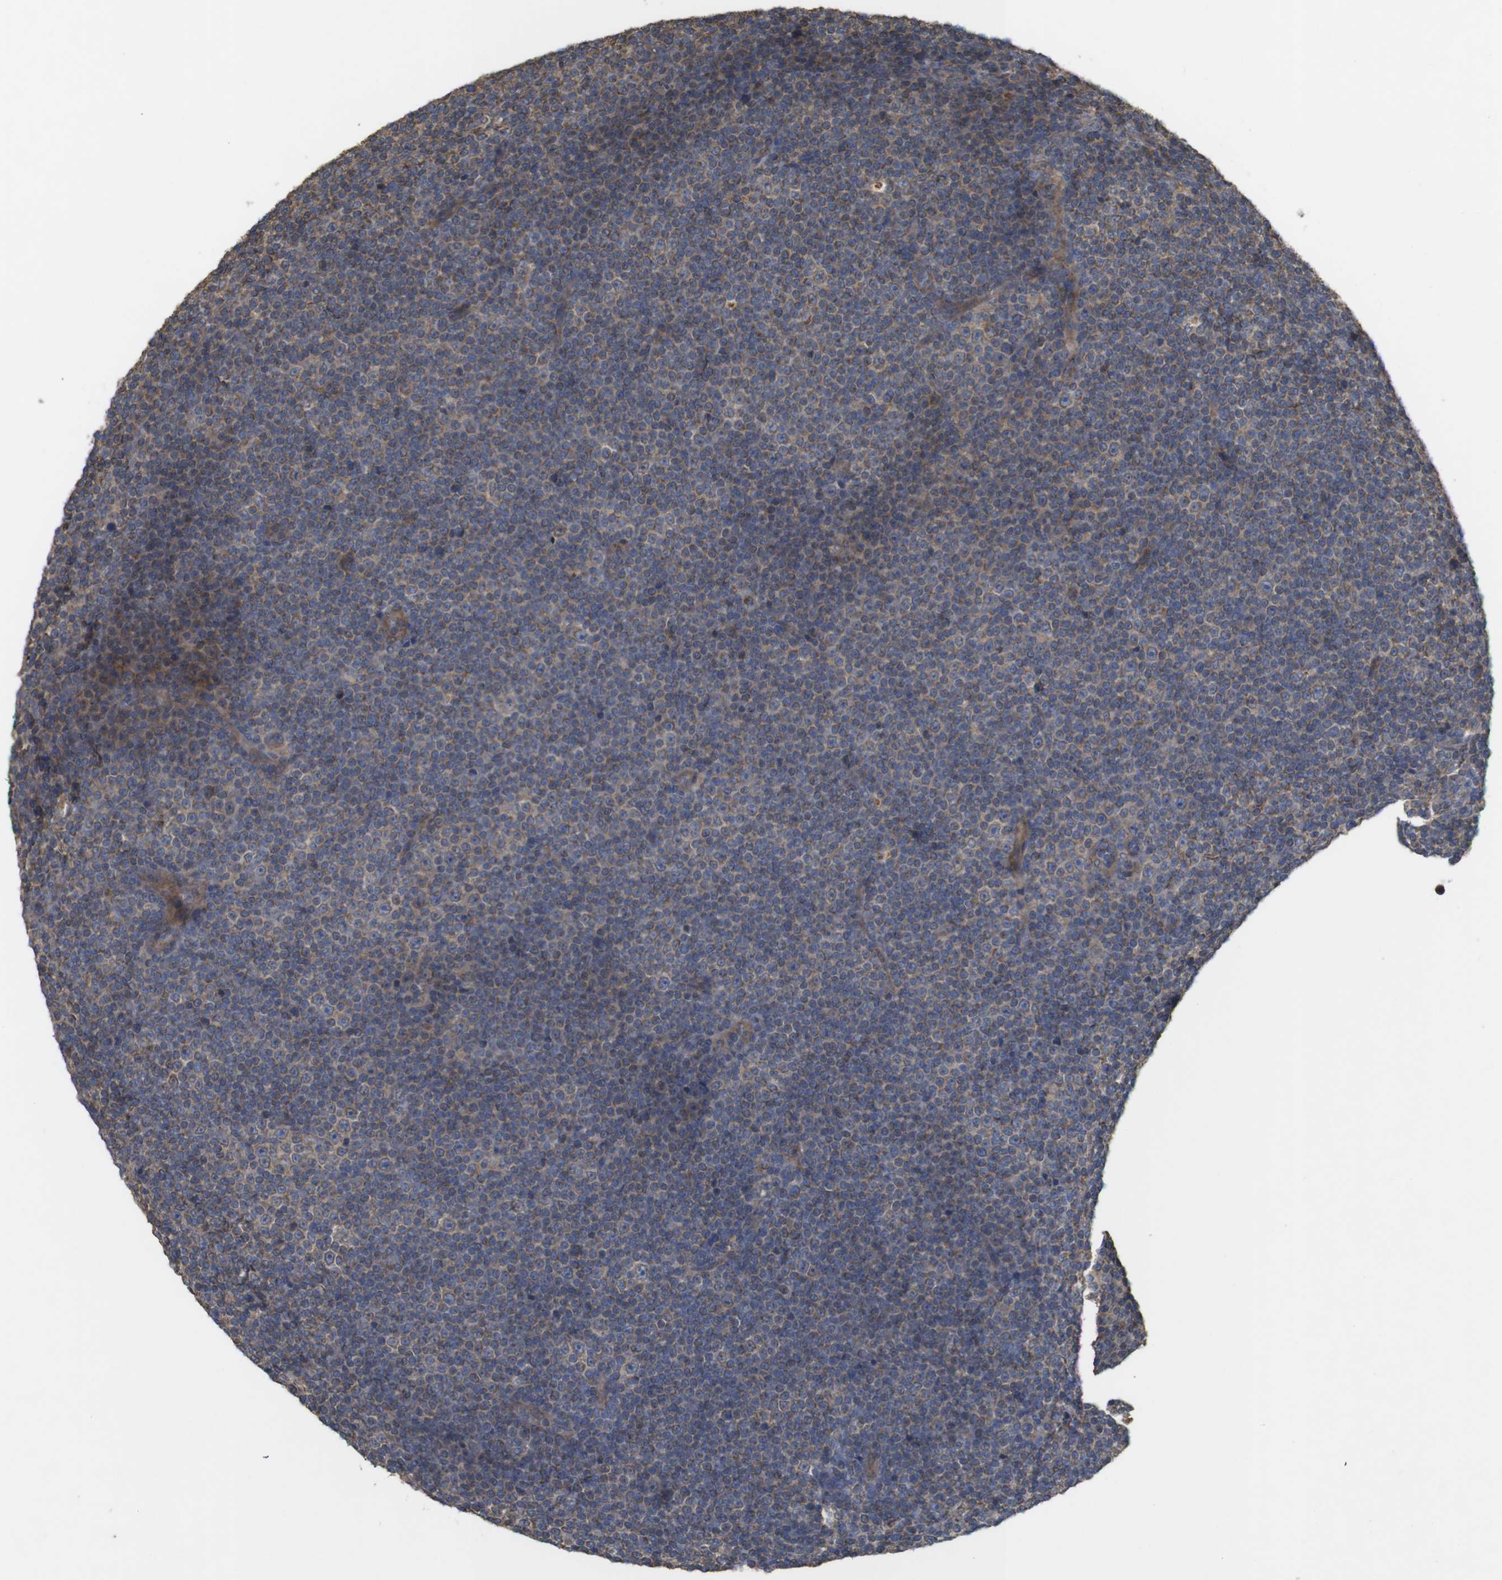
{"staining": {"intensity": "weak", "quantity": ">75%", "location": "cytoplasmic/membranous"}, "tissue": "lymphoma", "cell_type": "Tumor cells", "image_type": "cancer", "snomed": [{"axis": "morphology", "description": "Malignant lymphoma, non-Hodgkin's type, Low grade"}, {"axis": "topography", "description": "Lymph node"}], "caption": "Lymphoma stained for a protein demonstrates weak cytoplasmic/membranous positivity in tumor cells.", "gene": "KCNS3", "patient": {"sex": "female", "age": 67}}